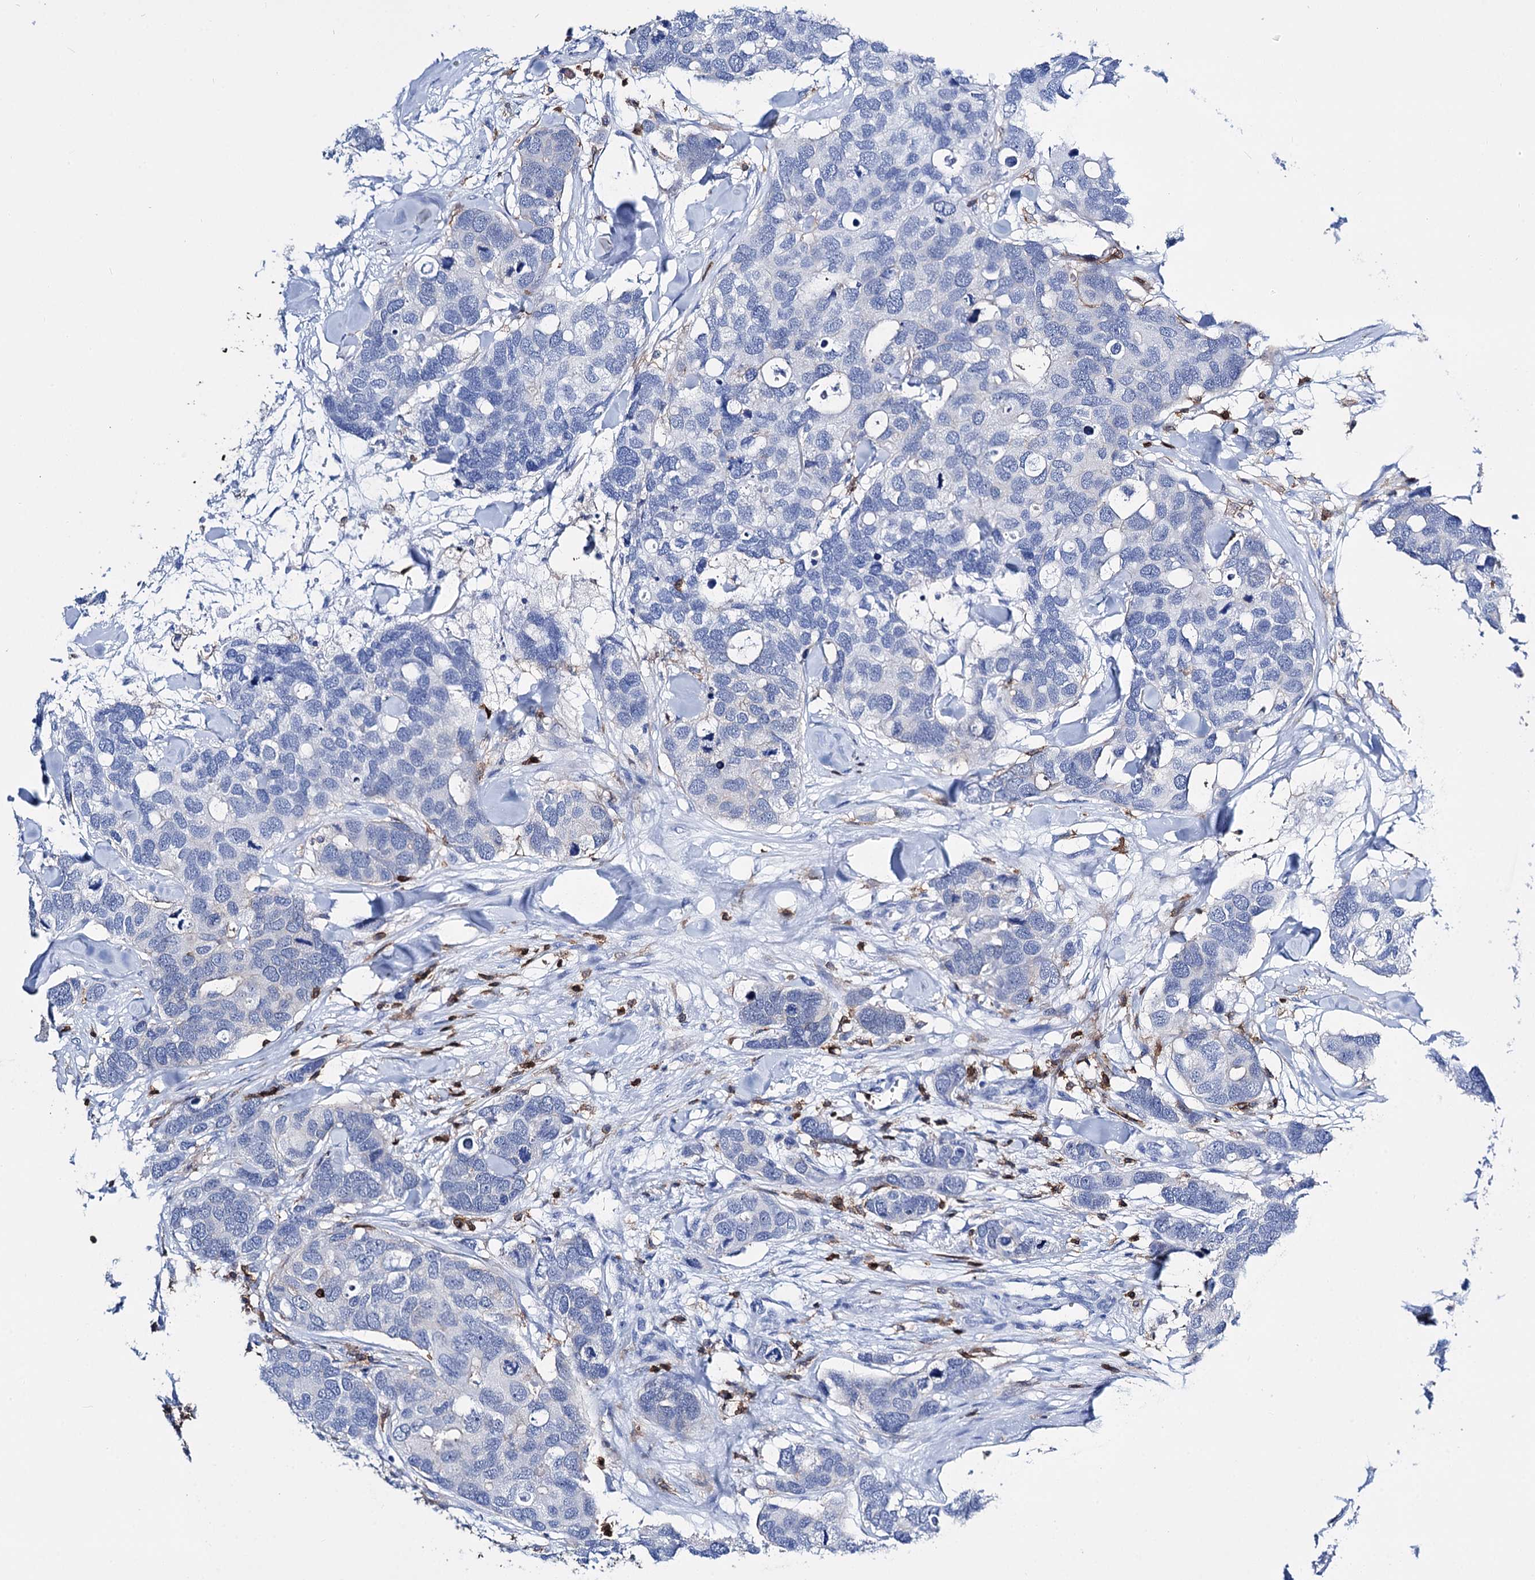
{"staining": {"intensity": "negative", "quantity": "none", "location": "none"}, "tissue": "breast cancer", "cell_type": "Tumor cells", "image_type": "cancer", "snomed": [{"axis": "morphology", "description": "Duct carcinoma"}, {"axis": "topography", "description": "Breast"}], "caption": "There is no significant staining in tumor cells of breast infiltrating ductal carcinoma.", "gene": "DEF6", "patient": {"sex": "female", "age": 83}}